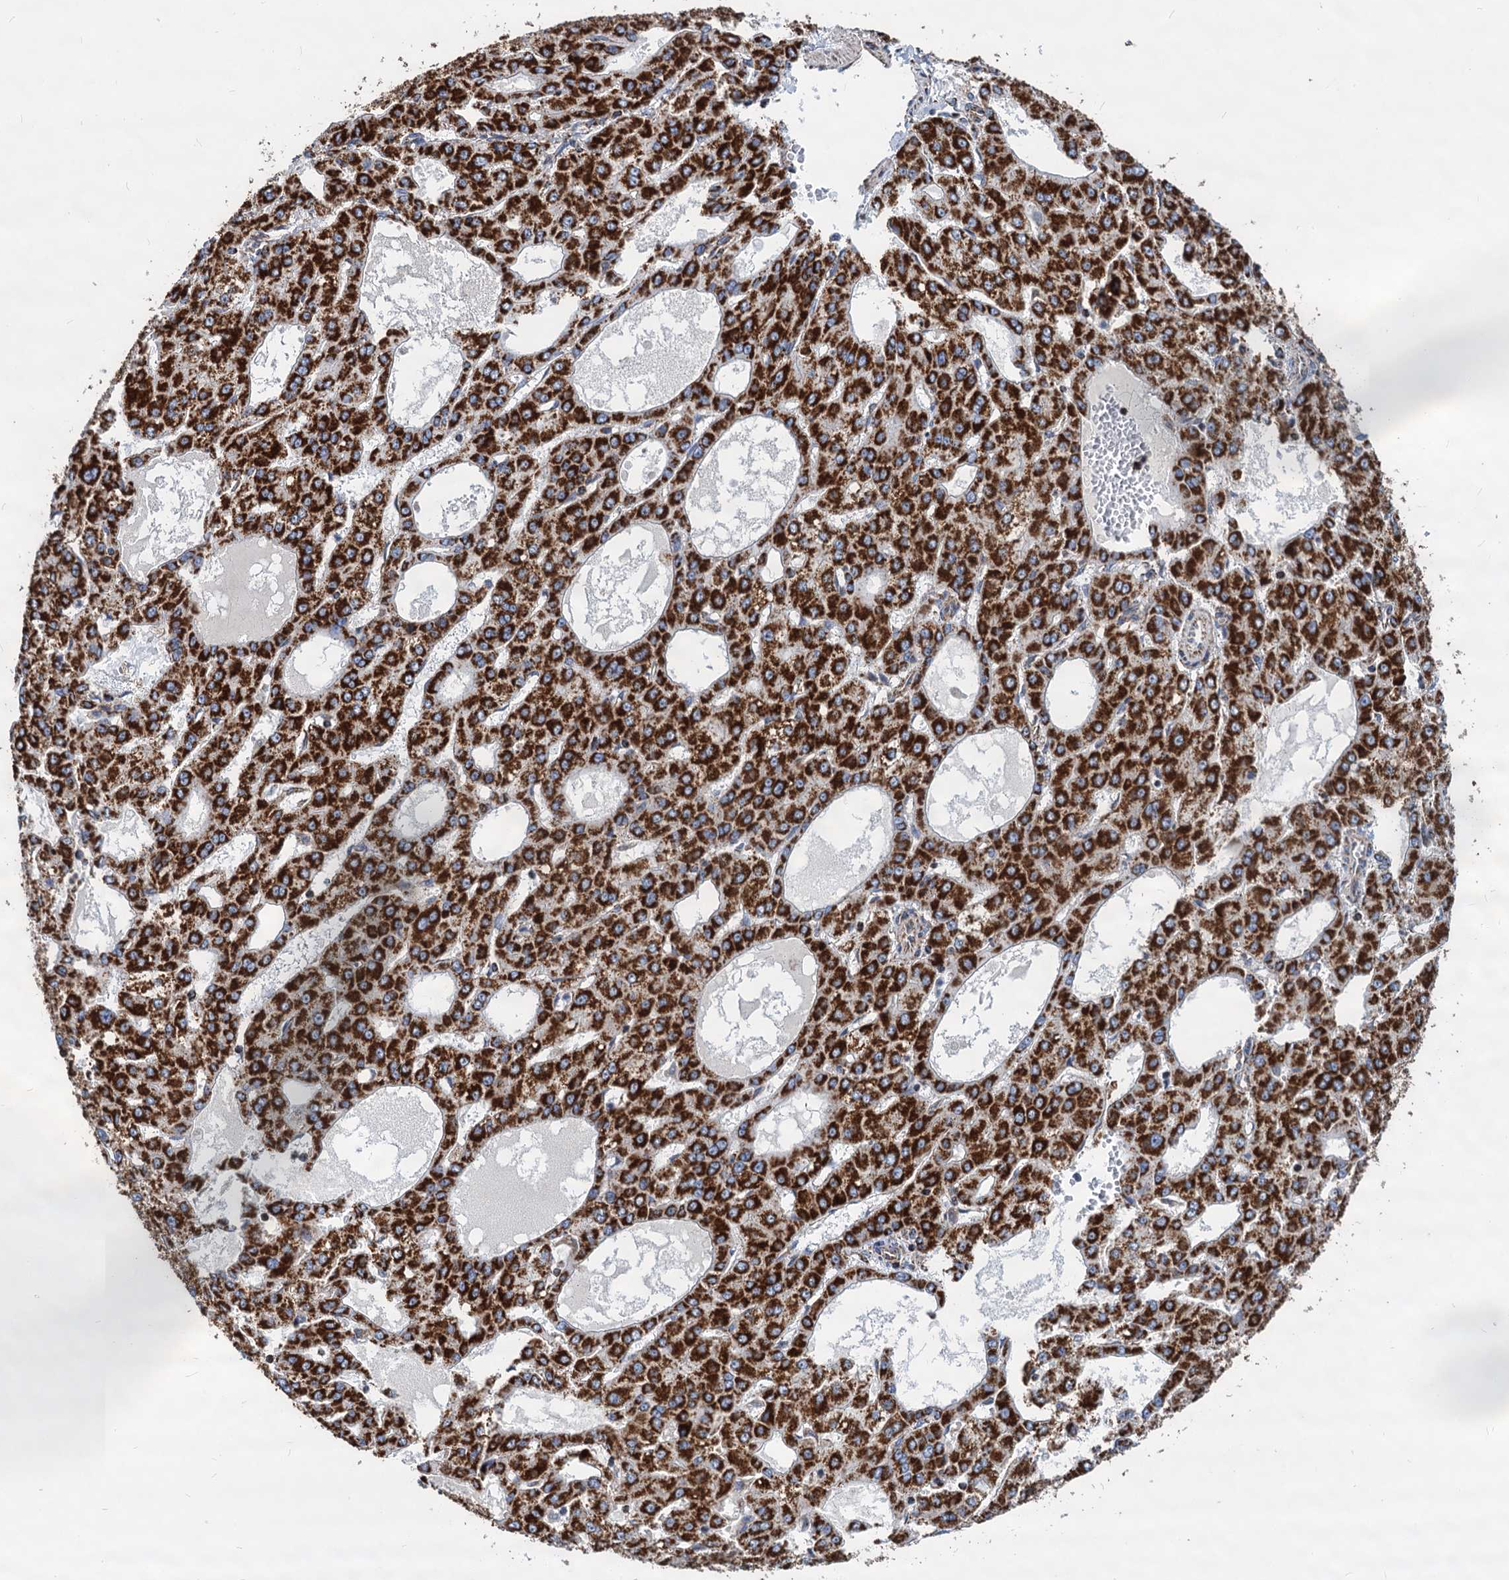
{"staining": {"intensity": "strong", "quantity": ">75%", "location": "cytoplasmic/membranous"}, "tissue": "liver cancer", "cell_type": "Tumor cells", "image_type": "cancer", "snomed": [{"axis": "morphology", "description": "Carcinoma, Hepatocellular, NOS"}, {"axis": "topography", "description": "Liver"}], "caption": "A brown stain labels strong cytoplasmic/membranous positivity of a protein in liver cancer (hepatocellular carcinoma) tumor cells.", "gene": "TIMM10", "patient": {"sex": "male", "age": 47}}